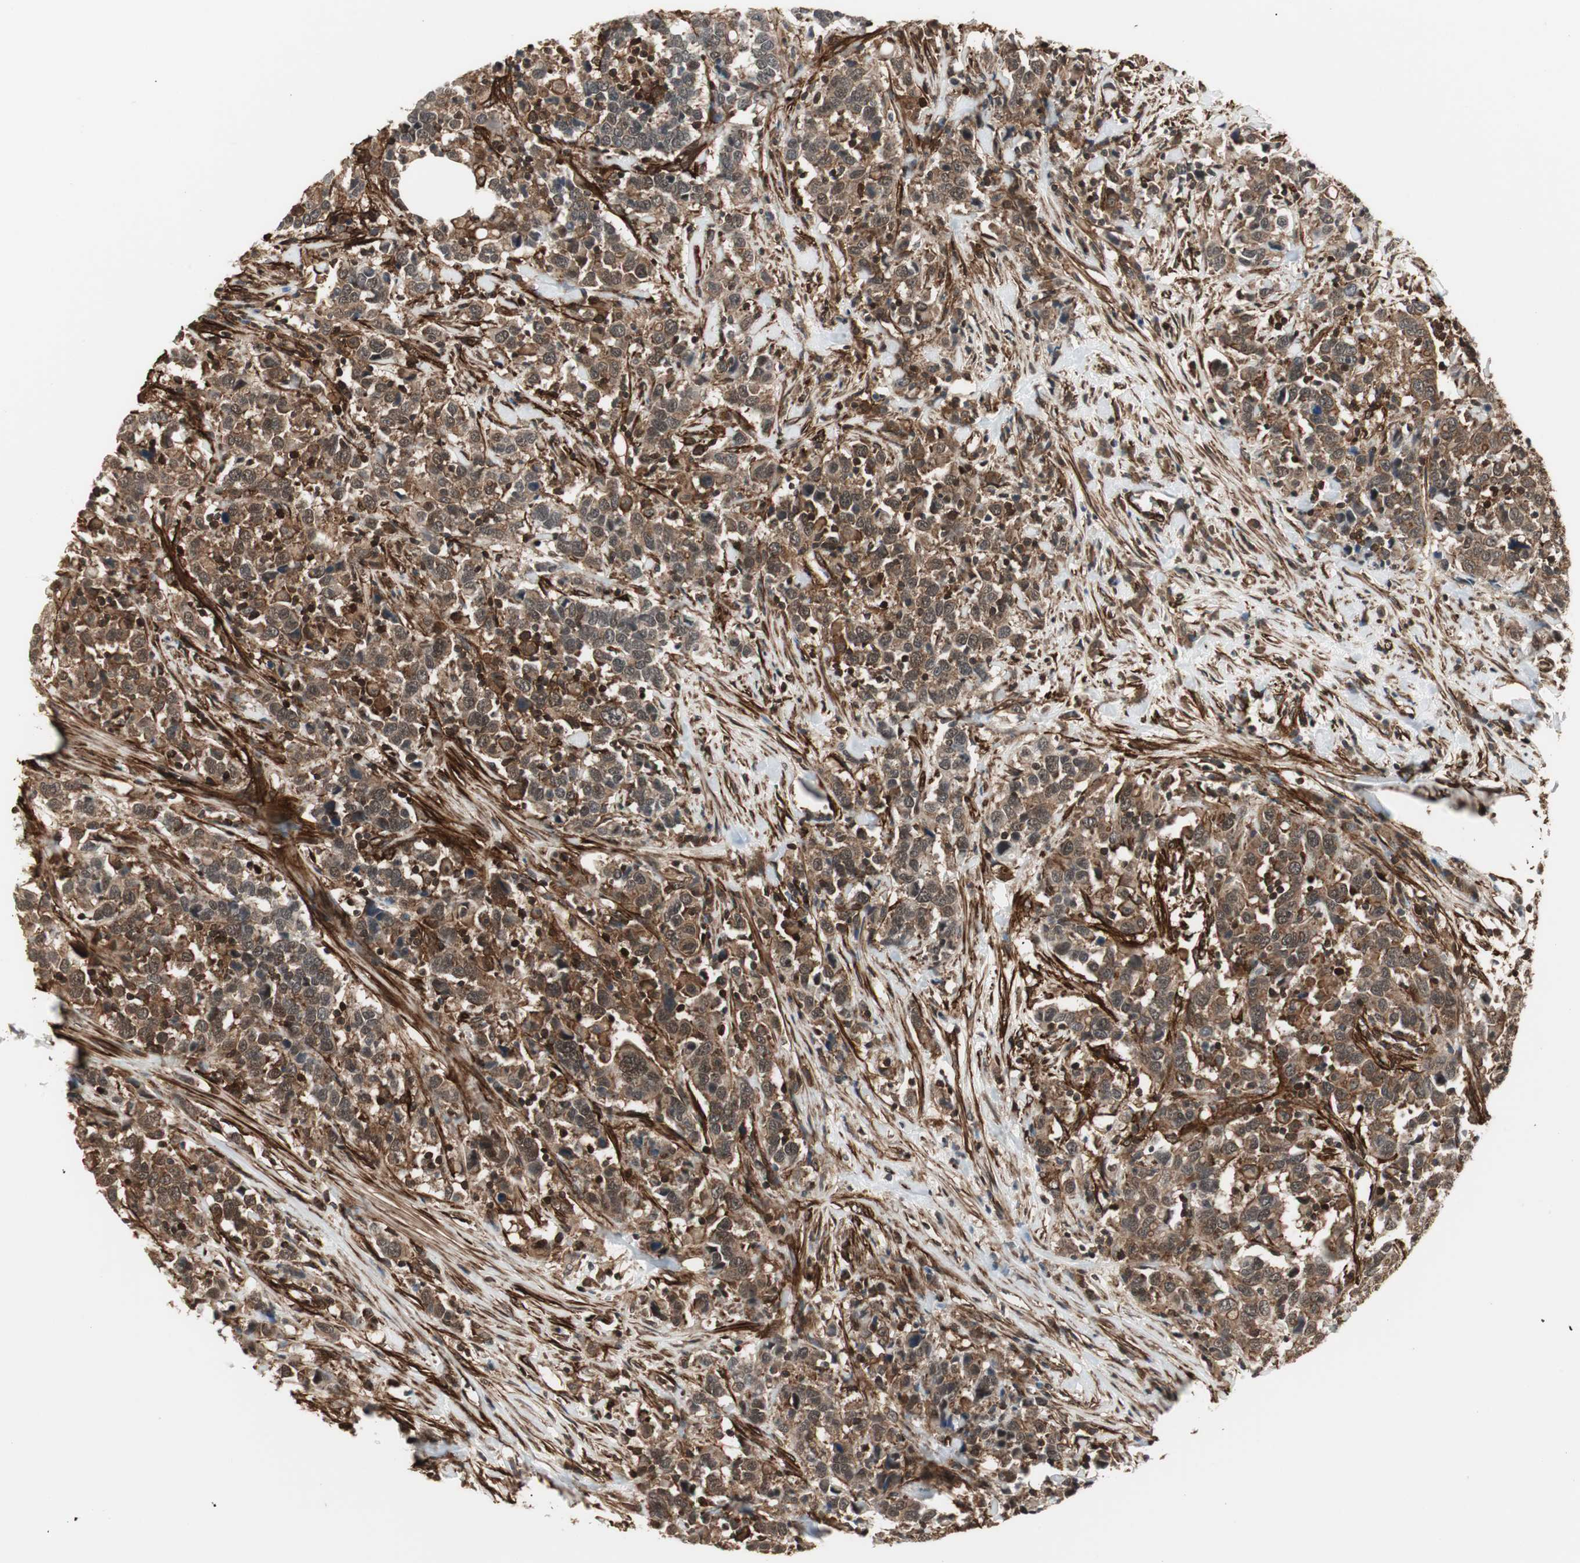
{"staining": {"intensity": "moderate", "quantity": ">75%", "location": "cytoplasmic/membranous"}, "tissue": "urothelial cancer", "cell_type": "Tumor cells", "image_type": "cancer", "snomed": [{"axis": "morphology", "description": "Urothelial carcinoma, High grade"}, {"axis": "topography", "description": "Urinary bladder"}], "caption": "Tumor cells demonstrate medium levels of moderate cytoplasmic/membranous staining in approximately >75% of cells in high-grade urothelial carcinoma.", "gene": "PTPN11", "patient": {"sex": "male", "age": 61}}